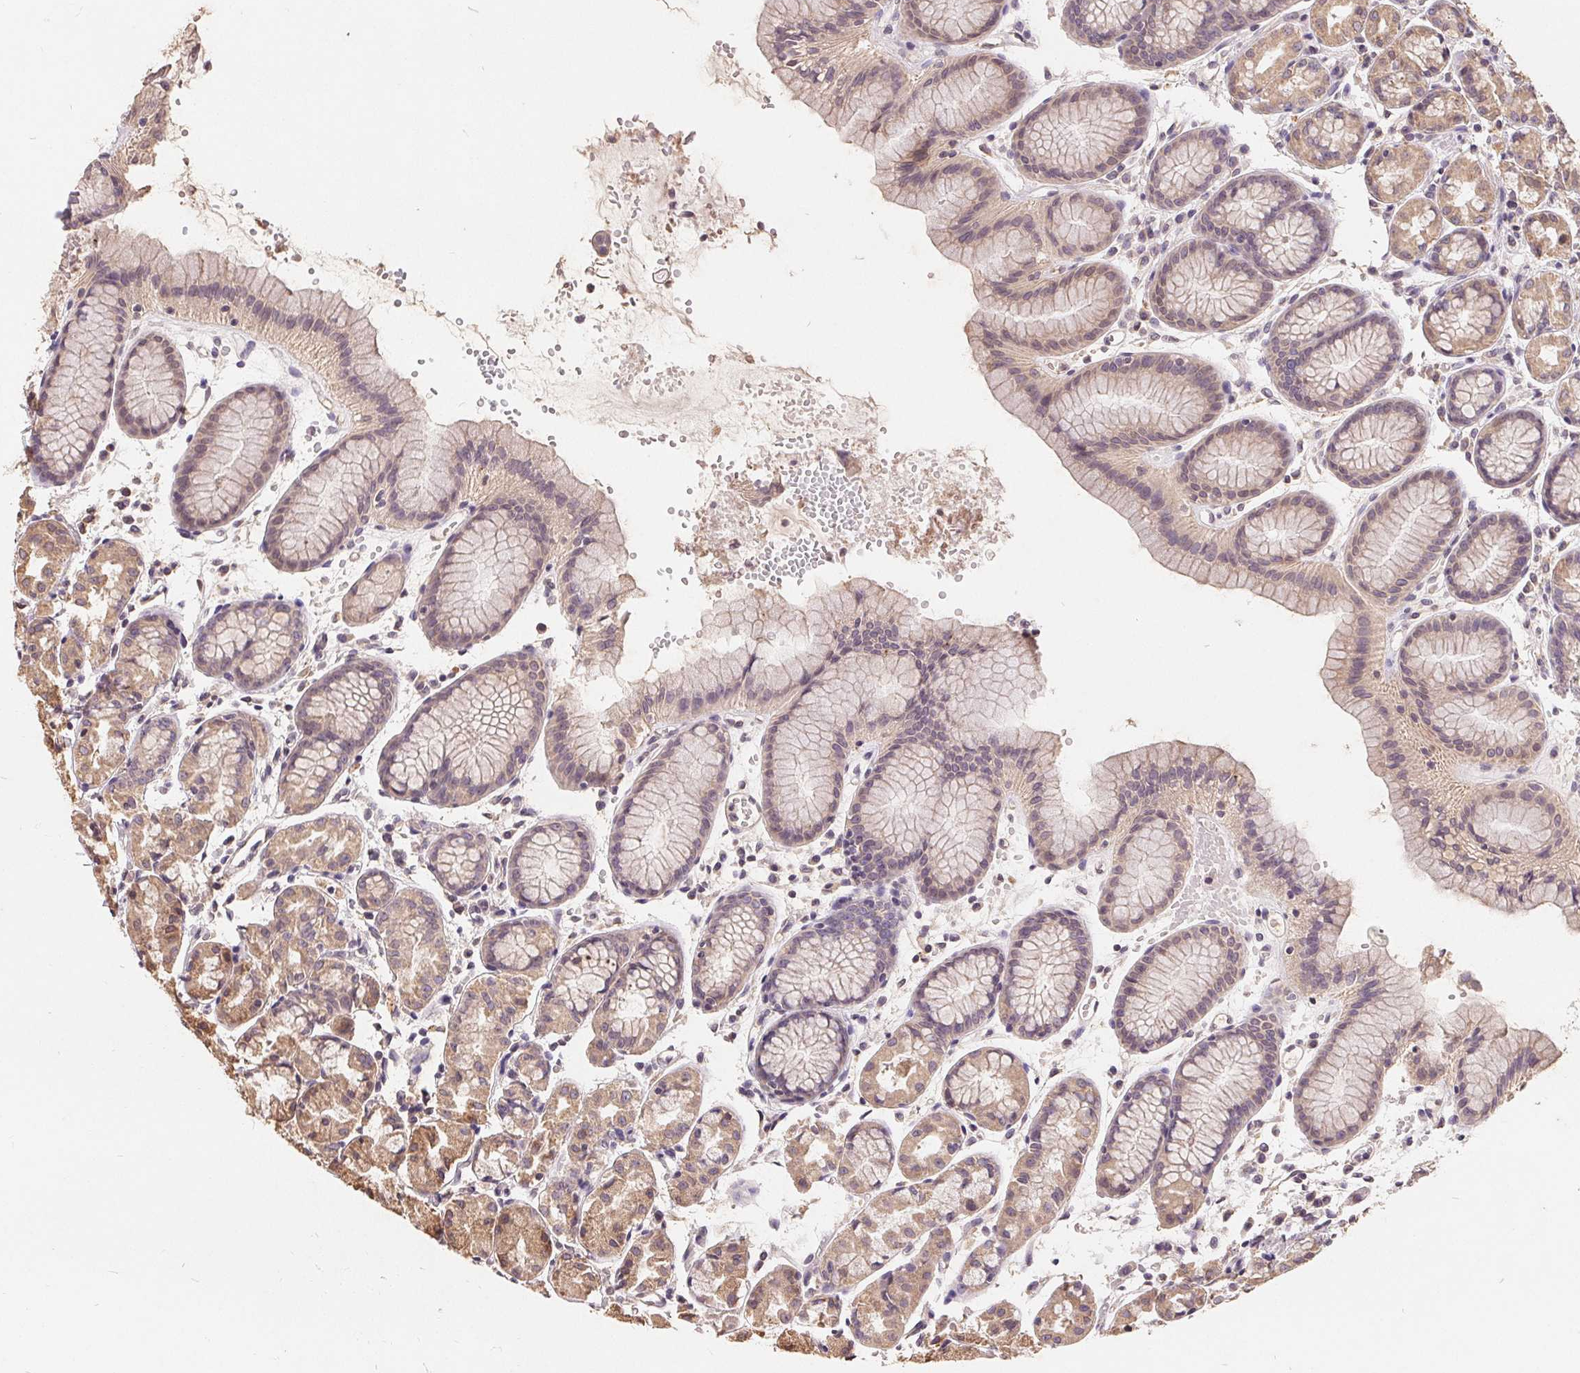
{"staining": {"intensity": "moderate", "quantity": "25%-75%", "location": "cytoplasmic/membranous"}, "tissue": "stomach", "cell_type": "Glandular cells", "image_type": "normal", "snomed": [{"axis": "morphology", "description": "Normal tissue, NOS"}, {"axis": "topography", "description": "Stomach, upper"}], "caption": "A brown stain labels moderate cytoplasmic/membranous positivity of a protein in glandular cells of benign human stomach.", "gene": "CDIPT", "patient": {"sex": "male", "age": 47}}